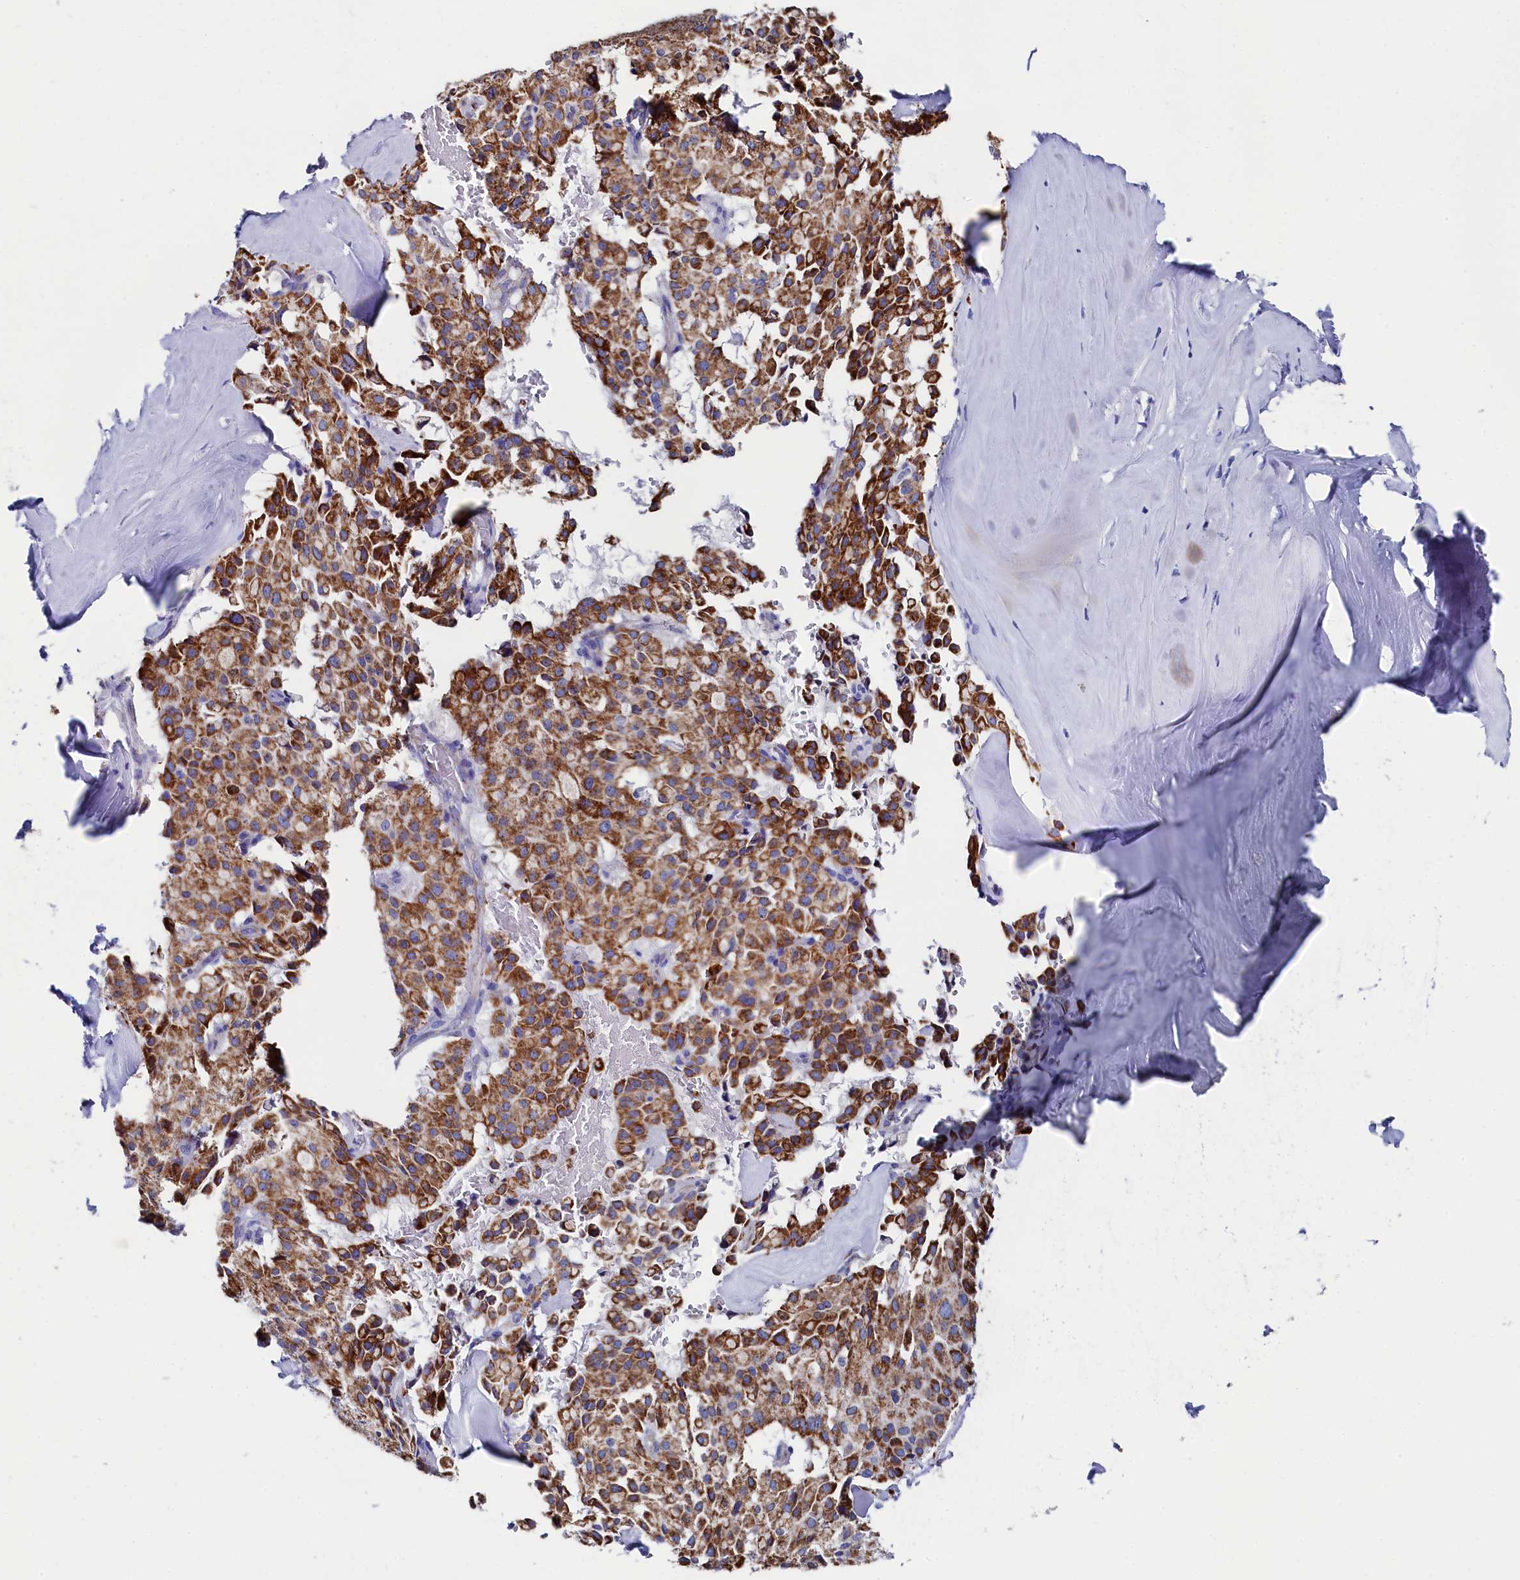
{"staining": {"intensity": "moderate", "quantity": ">75%", "location": "cytoplasmic/membranous"}, "tissue": "pancreatic cancer", "cell_type": "Tumor cells", "image_type": "cancer", "snomed": [{"axis": "morphology", "description": "Adenocarcinoma, NOS"}, {"axis": "topography", "description": "Pancreas"}], "caption": "Pancreatic adenocarcinoma stained for a protein demonstrates moderate cytoplasmic/membranous positivity in tumor cells.", "gene": "MMAB", "patient": {"sex": "male", "age": 65}}